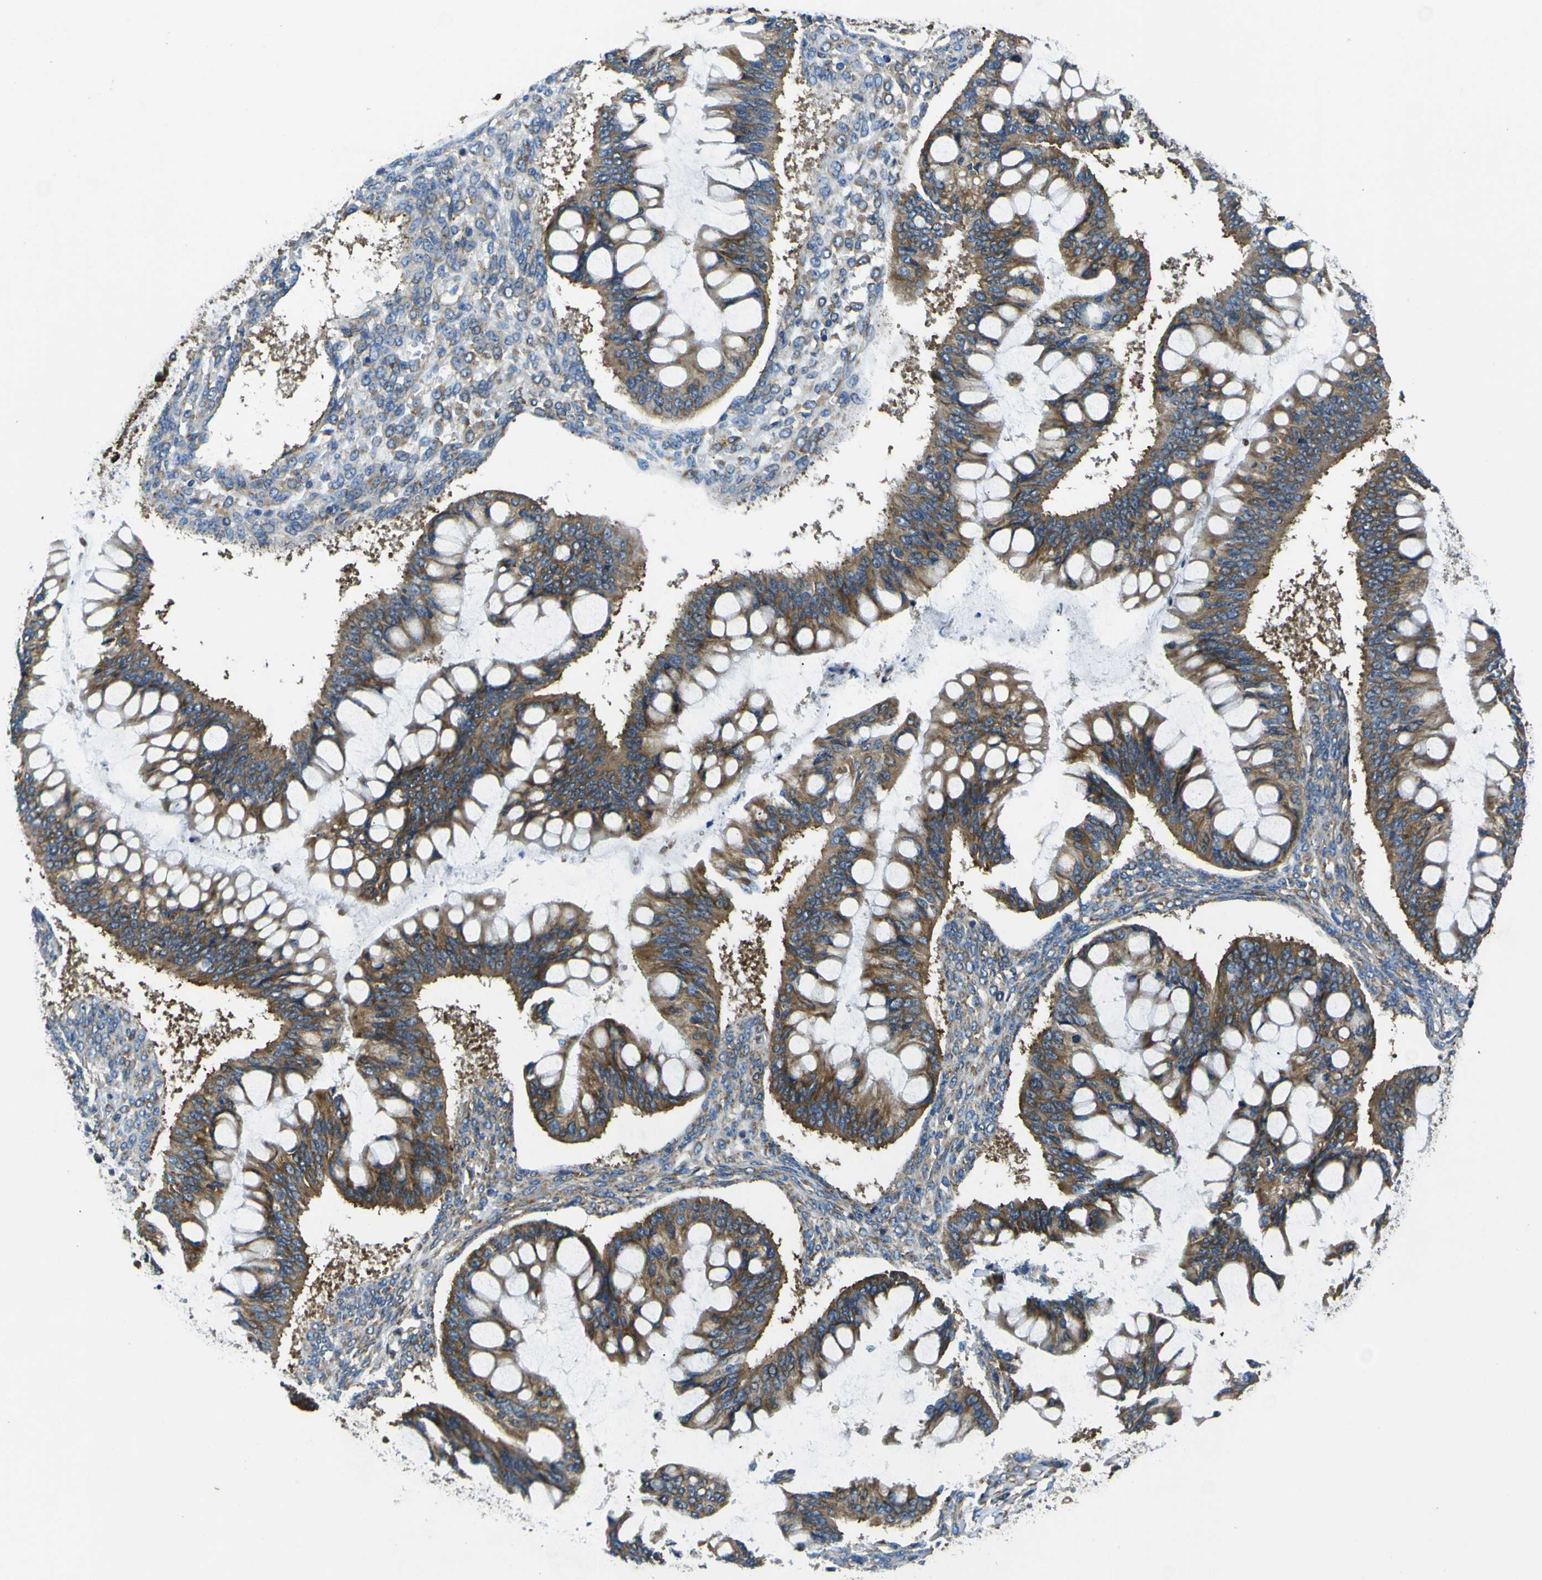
{"staining": {"intensity": "moderate", "quantity": ">75%", "location": "cytoplasmic/membranous"}, "tissue": "ovarian cancer", "cell_type": "Tumor cells", "image_type": "cancer", "snomed": [{"axis": "morphology", "description": "Cystadenocarcinoma, mucinous, NOS"}, {"axis": "topography", "description": "Ovary"}], "caption": "Mucinous cystadenocarcinoma (ovarian) stained with IHC shows moderate cytoplasmic/membranous expression in about >75% of tumor cells.", "gene": "RPSA", "patient": {"sex": "female", "age": 73}}